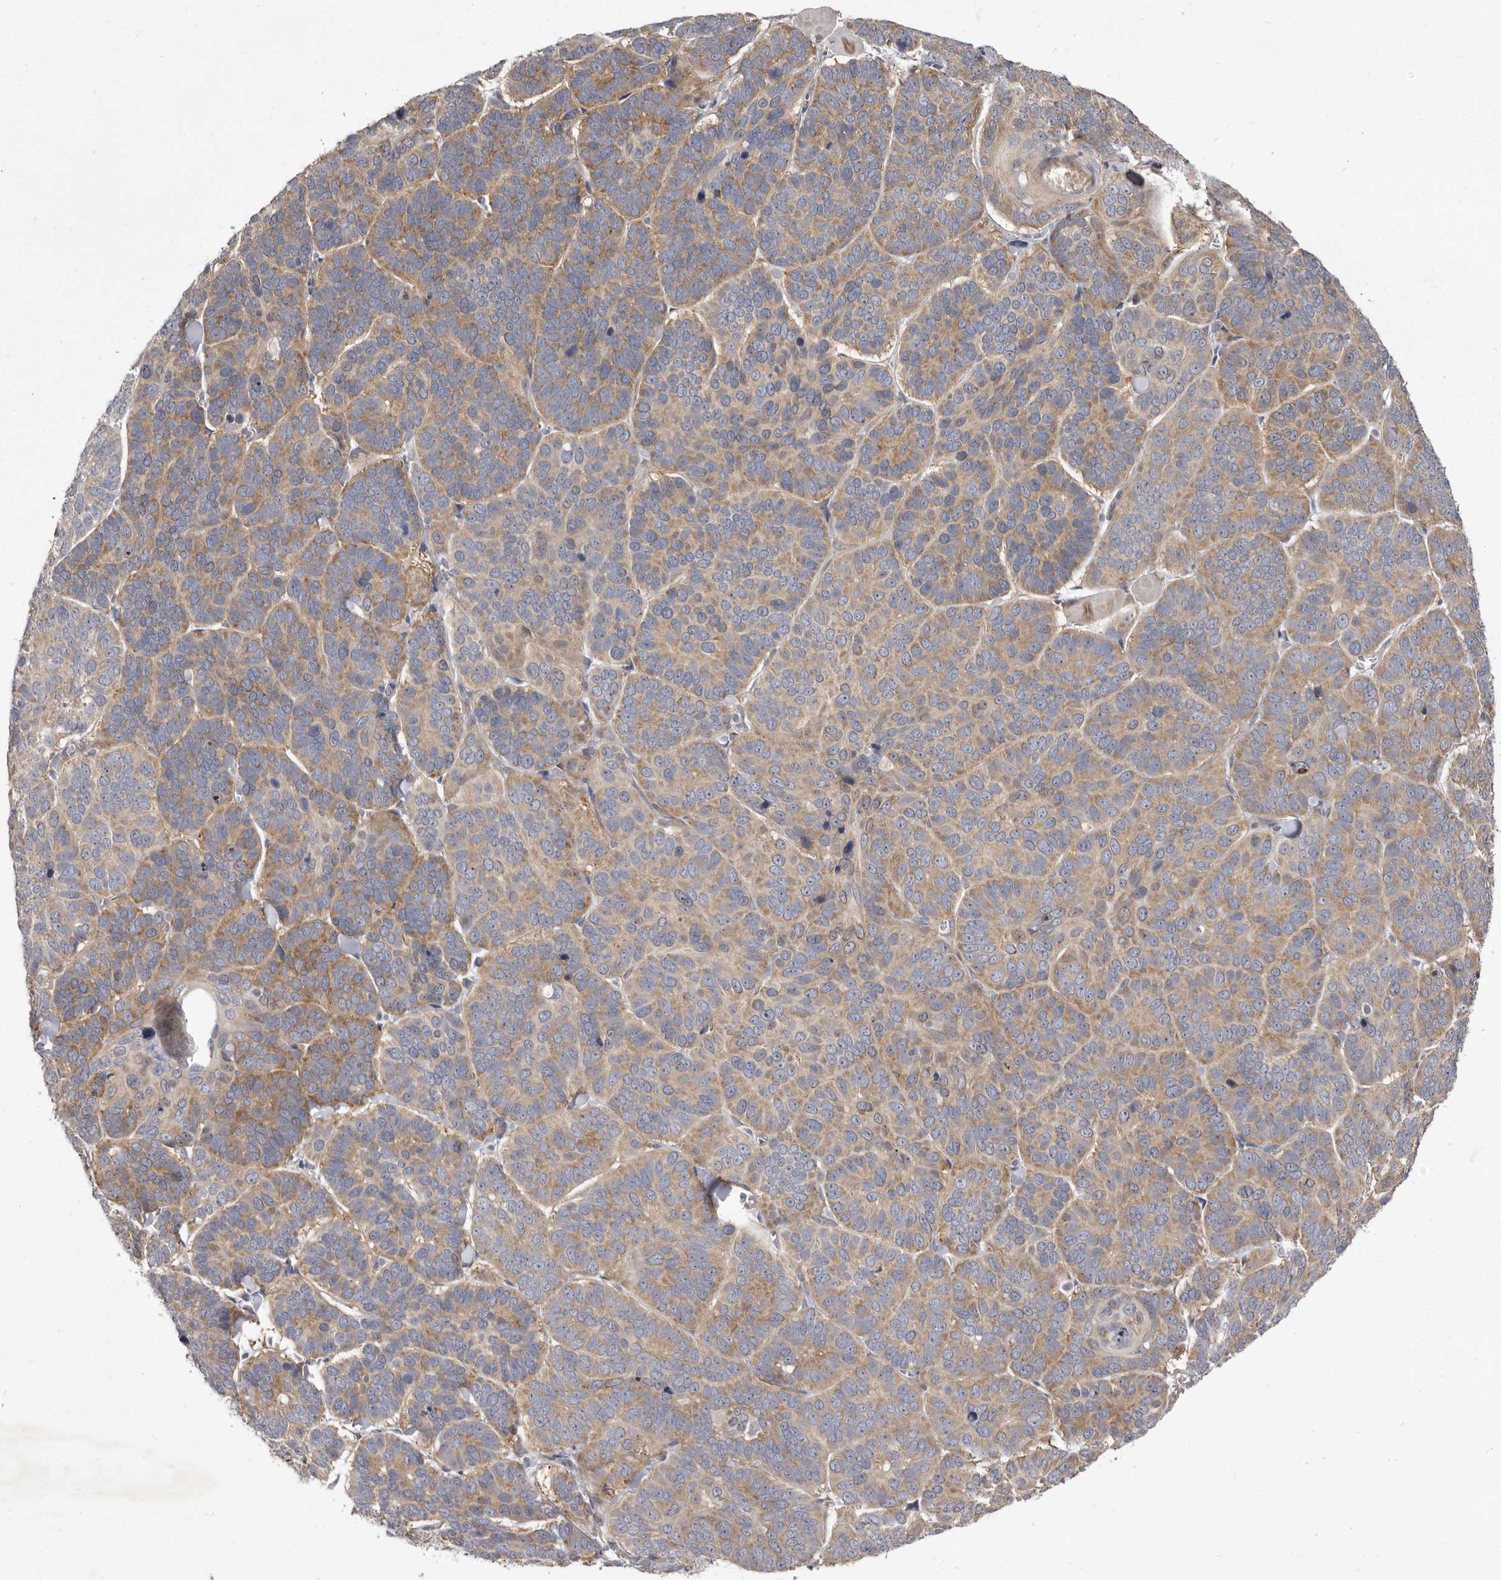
{"staining": {"intensity": "weak", "quantity": ">75%", "location": "cytoplasmic/membranous"}, "tissue": "skin cancer", "cell_type": "Tumor cells", "image_type": "cancer", "snomed": [{"axis": "morphology", "description": "Basal cell carcinoma"}, {"axis": "topography", "description": "Skin"}], "caption": "This is an image of immunohistochemistry (IHC) staining of skin cancer, which shows weak expression in the cytoplasmic/membranous of tumor cells.", "gene": "TBC1D8B", "patient": {"sex": "male", "age": 62}}